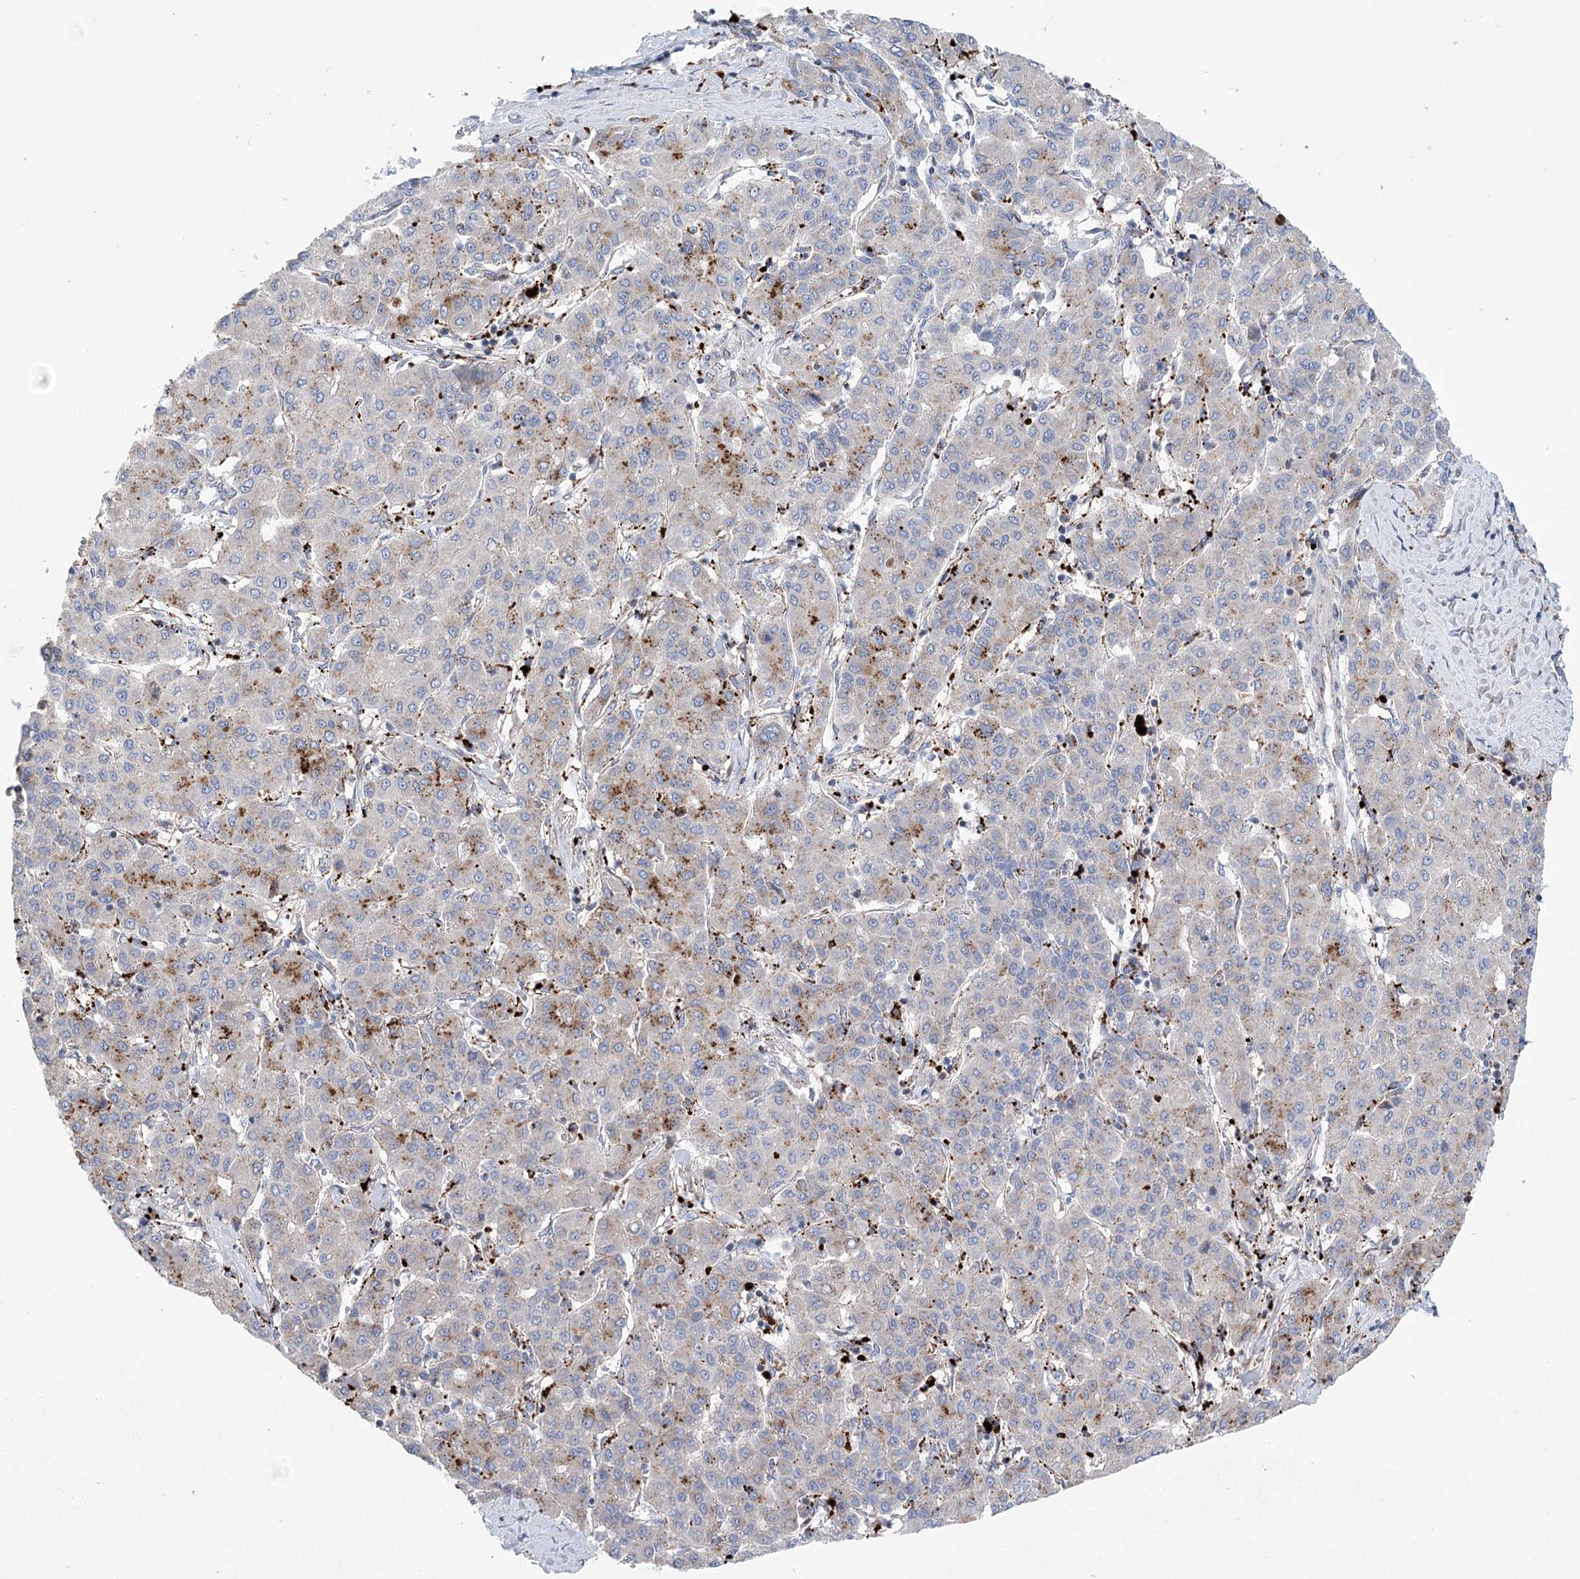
{"staining": {"intensity": "moderate", "quantity": "25%-75%", "location": "cytoplasmic/membranous"}, "tissue": "liver cancer", "cell_type": "Tumor cells", "image_type": "cancer", "snomed": [{"axis": "morphology", "description": "Carcinoma, Hepatocellular, NOS"}, {"axis": "topography", "description": "Liver"}], "caption": "Liver cancer (hepatocellular carcinoma) was stained to show a protein in brown. There is medium levels of moderate cytoplasmic/membranous staining in approximately 25%-75% of tumor cells. (DAB IHC, brown staining for protein, blue staining for nuclei).", "gene": "NME7", "patient": {"sex": "male", "age": 65}}